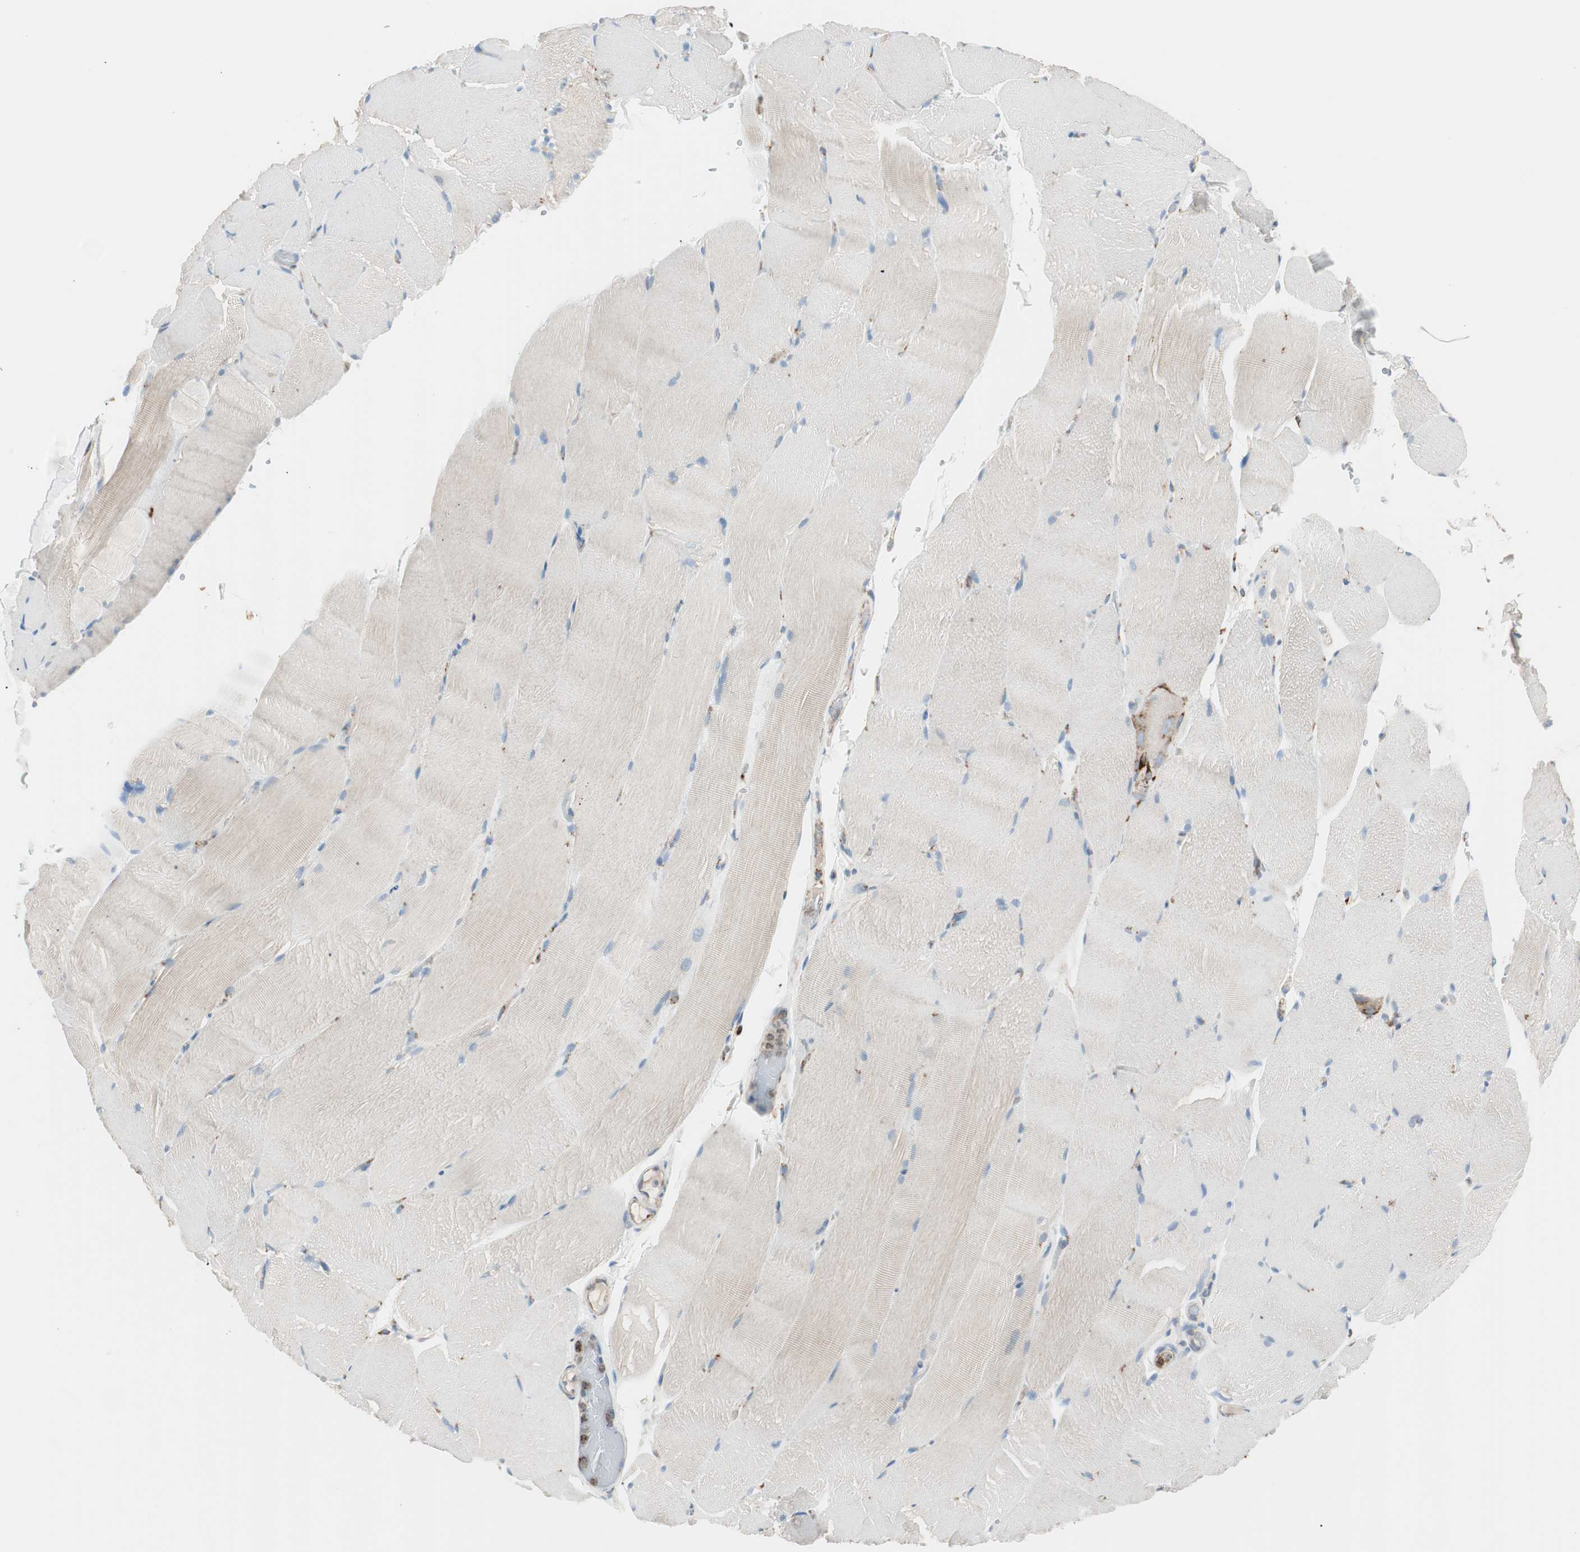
{"staining": {"intensity": "weak", "quantity": "25%-75%", "location": "cytoplasmic/membranous"}, "tissue": "skeletal muscle", "cell_type": "Myocytes", "image_type": "normal", "snomed": [{"axis": "morphology", "description": "Normal tissue, NOS"}, {"axis": "topography", "description": "Skeletal muscle"}, {"axis": "topography", "description": "Parathyroid gland"}], "caption": "Immunohistochemistry of unremarkable skeletal muscle demonstrates low levels of weak cytoplasmic/membranous positivity in about 25%-75% of myocytes.", "gene": "P4HTM", "patient": {"sex": "female", "age": 37}}